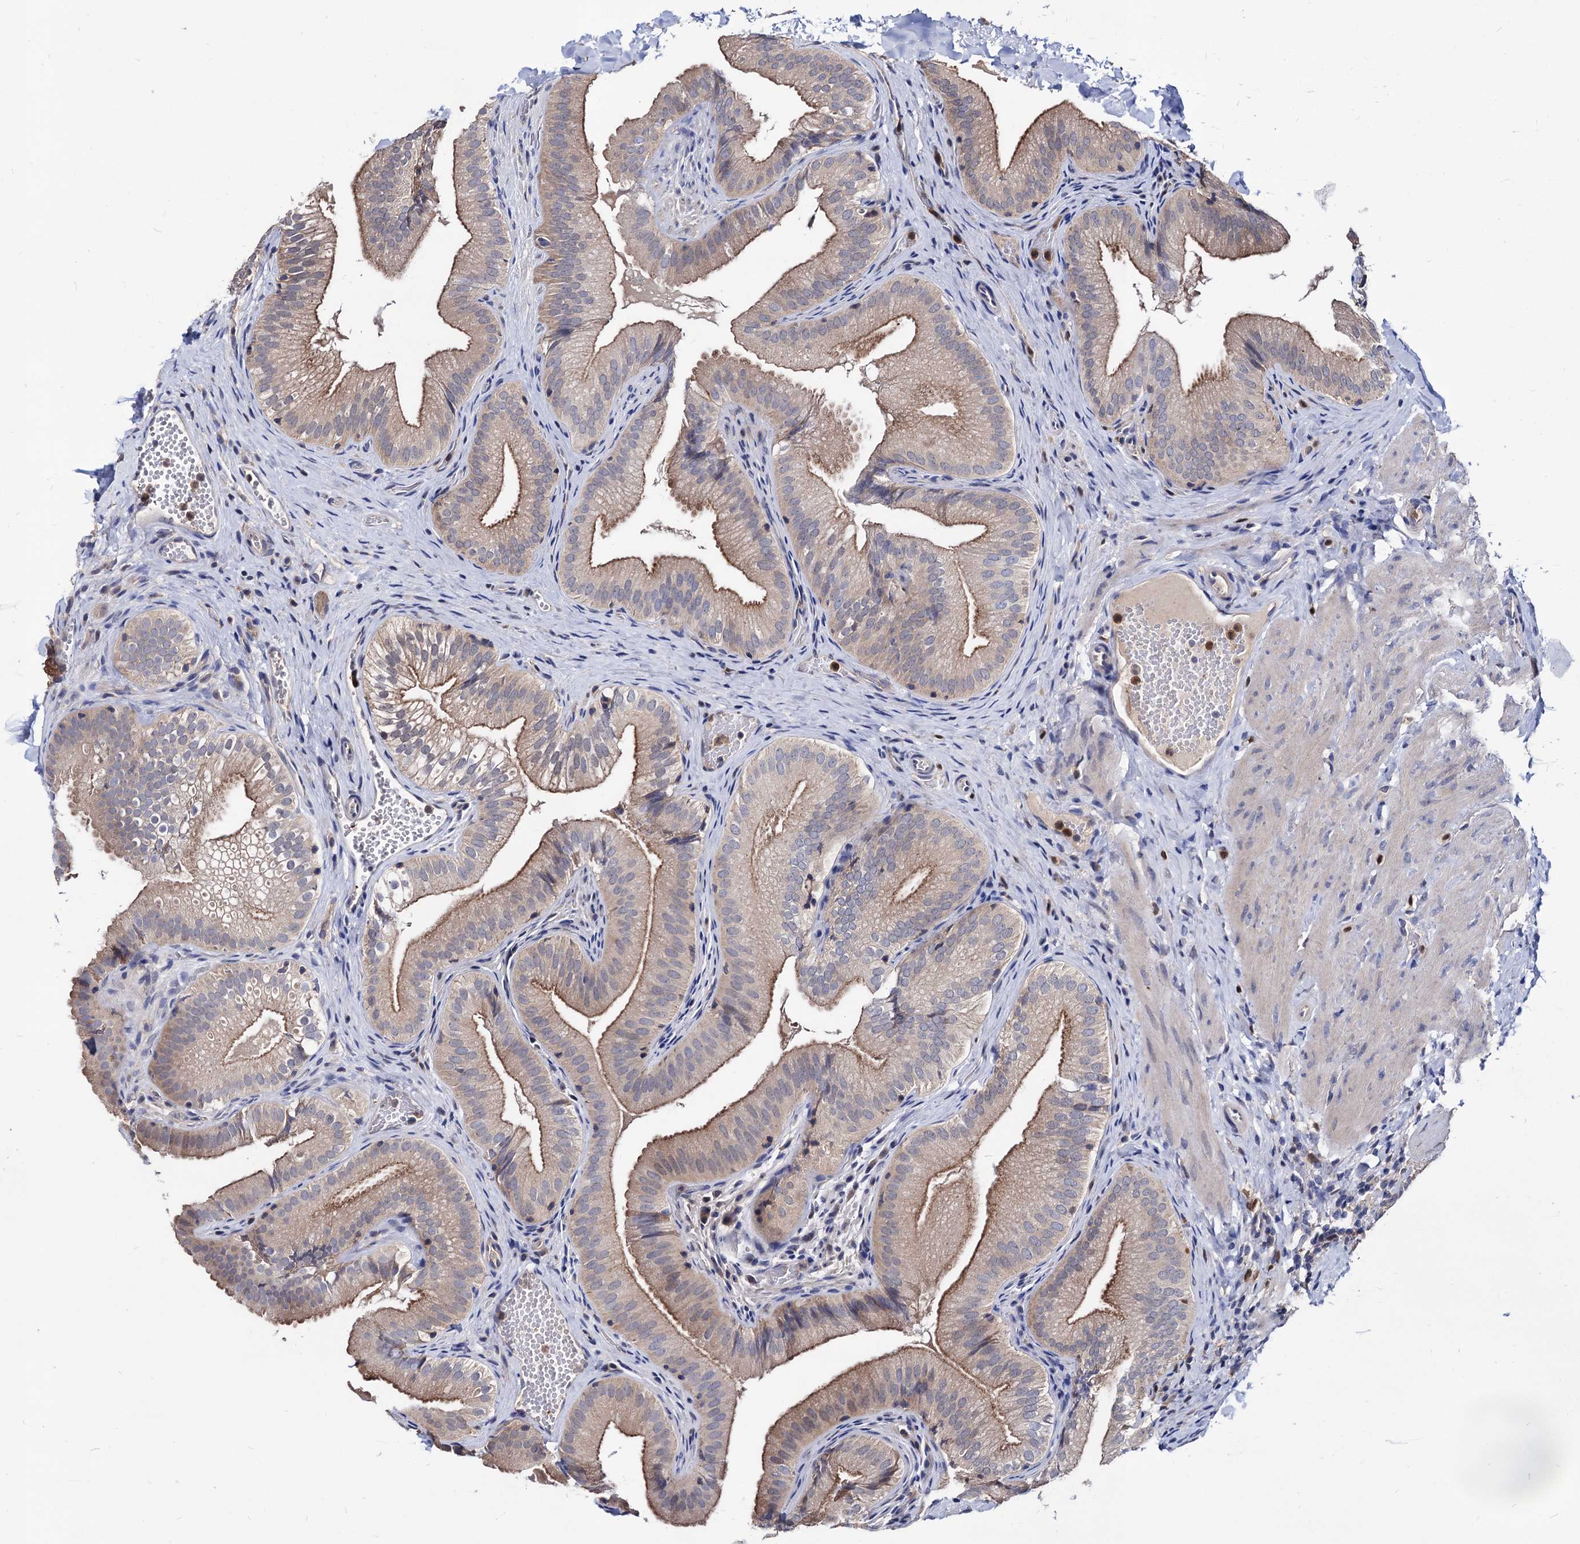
{"staining": {"intensity": "moderate", "quantity": "25%-75%", "location": "cytoplasmic/membranous"}, "tissue": "gallbladder", "cell_type": "Glandular cells", "image_type": "normal", "snomed": [{"axis": "morphology", "description": "Normal tissue, NOS"}, {"axis": "topography", "description": "Gallbladder"}], "caption": "High-power microscopy captured an IHC histopathology image of benign gallbladder, revealing moderate cytoplasmic/membranous expression in approximately 25%-75% of glandular cells.", "gene": "CPPED1", "patient": {"sex": "female", "age": 30}}